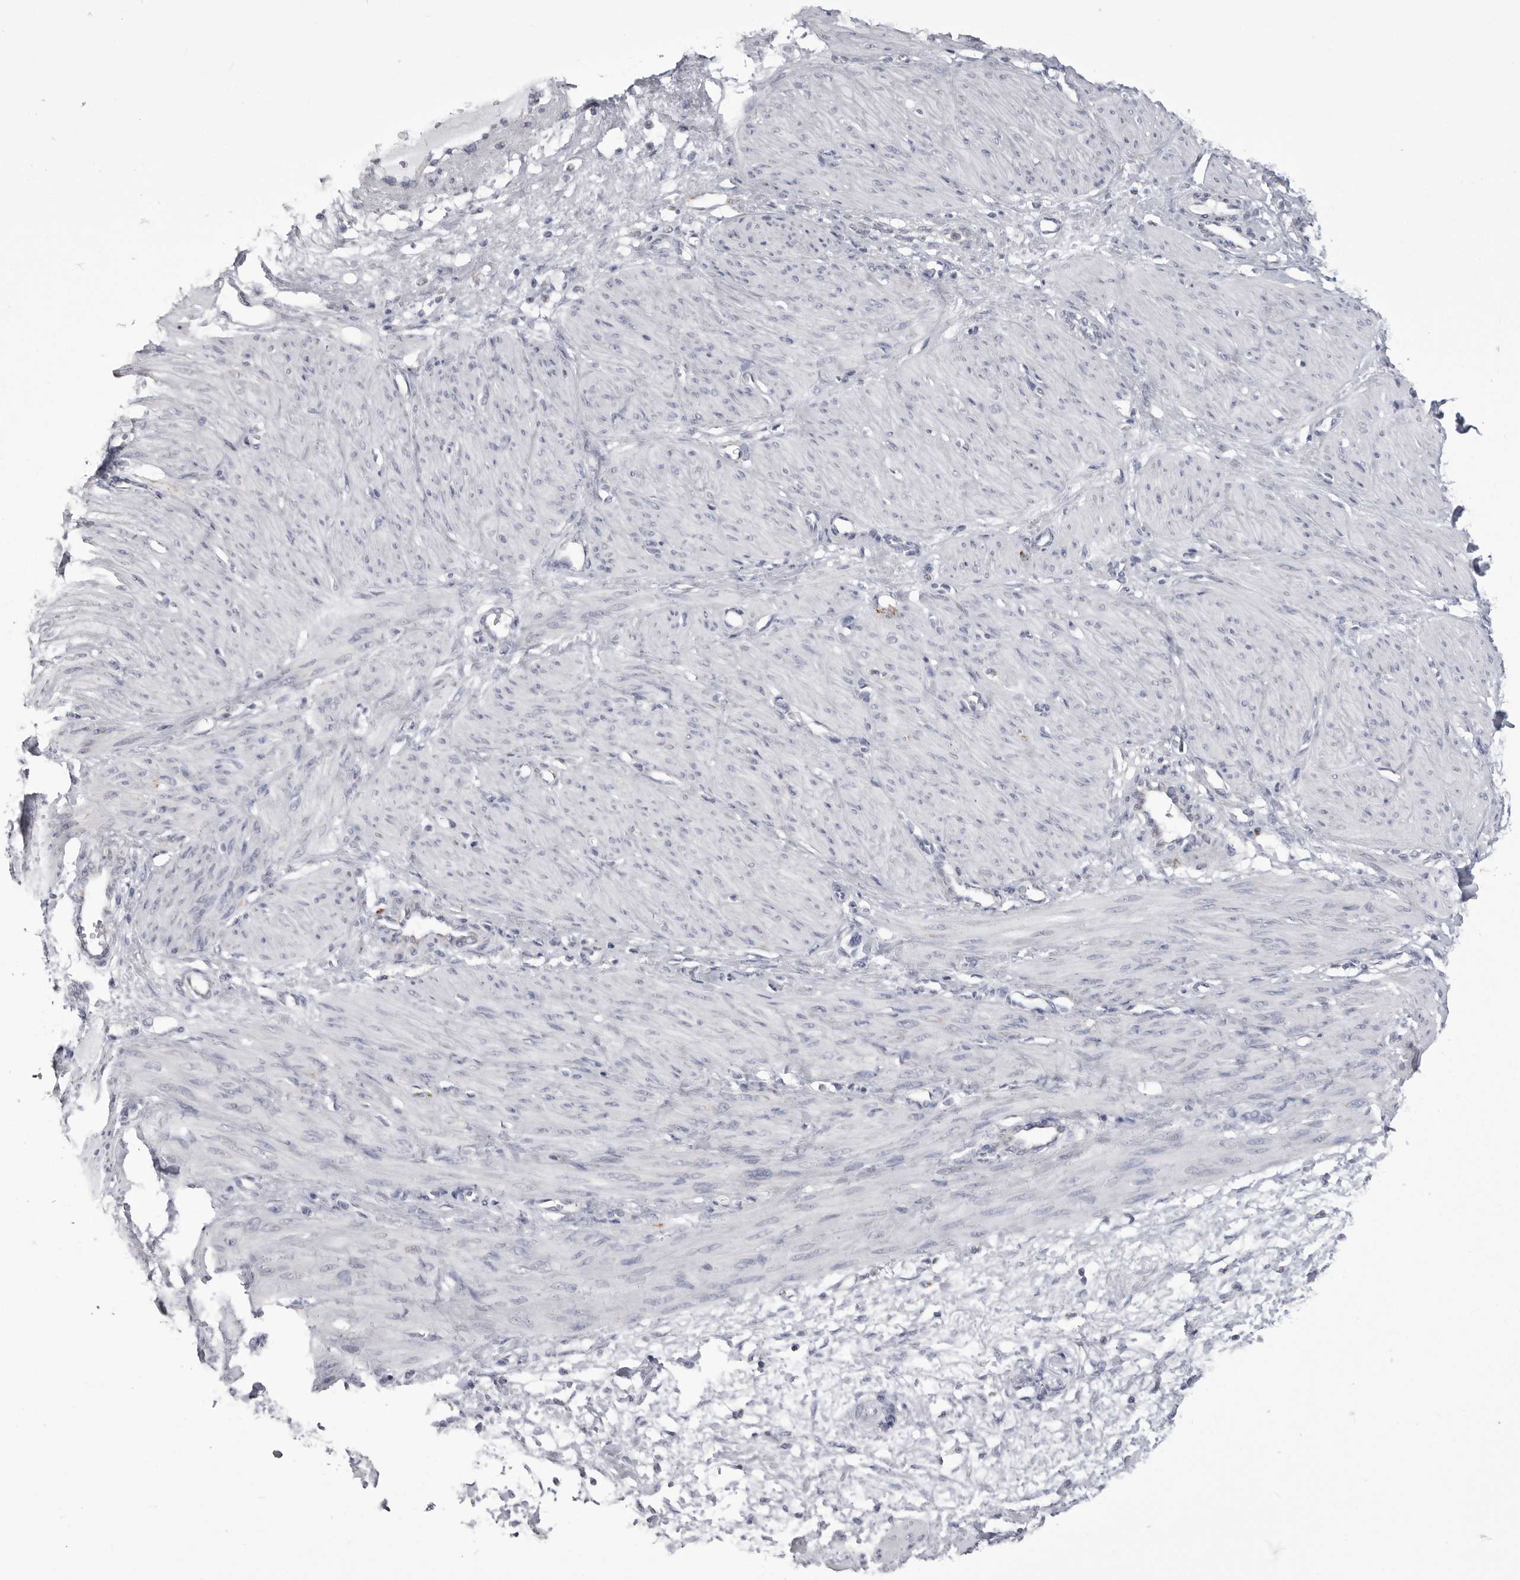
{"staining": {"intensity": "weak", "quantity": "<25%", "location": "cytoplasmic/membranous"}, "tissue": "smooth muscle", "cell_type": "Smooth muscle cells", "image_type": "normal", "snomed": [{"axis": "morphology", "description": "Normal tissue, NOS"}, {"axis": "topography", "description": "Endometrium"}], "caption": "The micrograph exhibits no staining of smooth muscle cells in benign smooth muscle. Brightfield microscopy of immunohistochemistry stained with DAB (brown) and hematoxylin (blue), captured at high magnification.", "gene": "FH", "patient": {"sex": "female", "age": 33}}